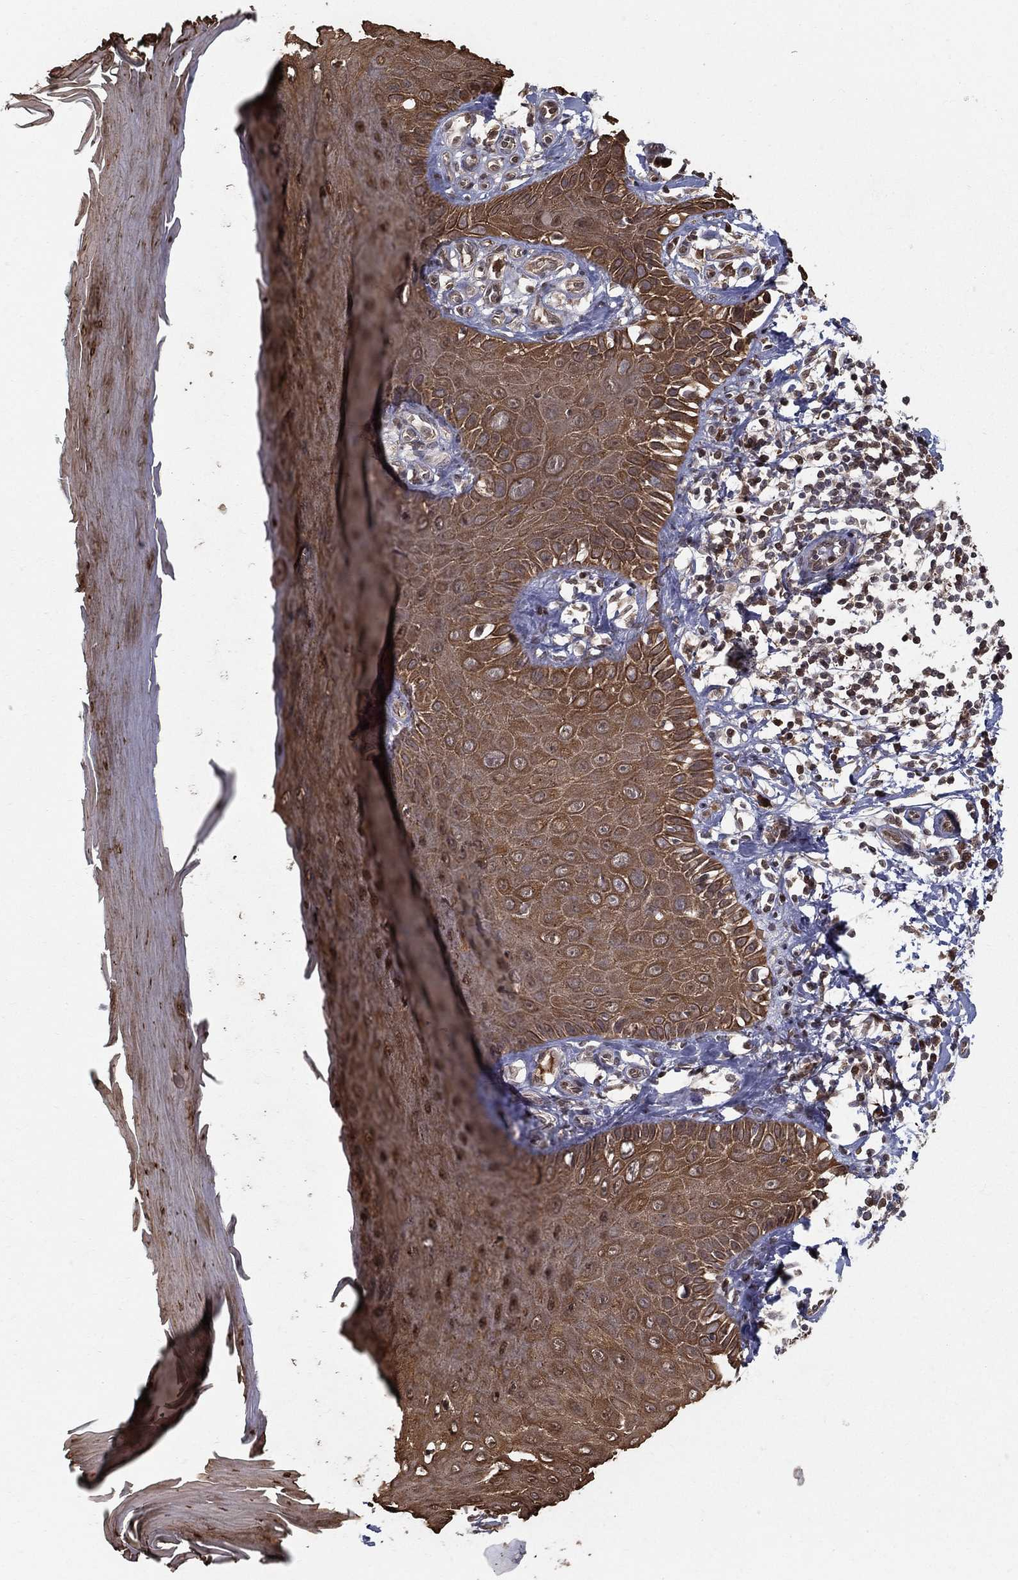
{"staining": {"intensity": "weak", "quantity": "<25%", "location": "cytoplasmic/membranous"}, "tissue": "skin", "cell_type": "Fibroblasts", "image_type": "normal", "snomed": [{"axis": "morphology", "description": "Normal tissue, NOS"}, {"axis": "morphology", "description": "Inflammation, NOS"}, {"axis": "morphology", "description": "Fibrosis, NOS"}, {"axis": "topography", "description": "Skin"}], "caption": "Fibroblasts show no significant protein expression in benign skin. (DAB (3,3'-diaminobenzidine) immunohistochemistry (IHC), high magnification).", "gene": "SLC6A6", "patient": {"sex": "male", "age": 71}}